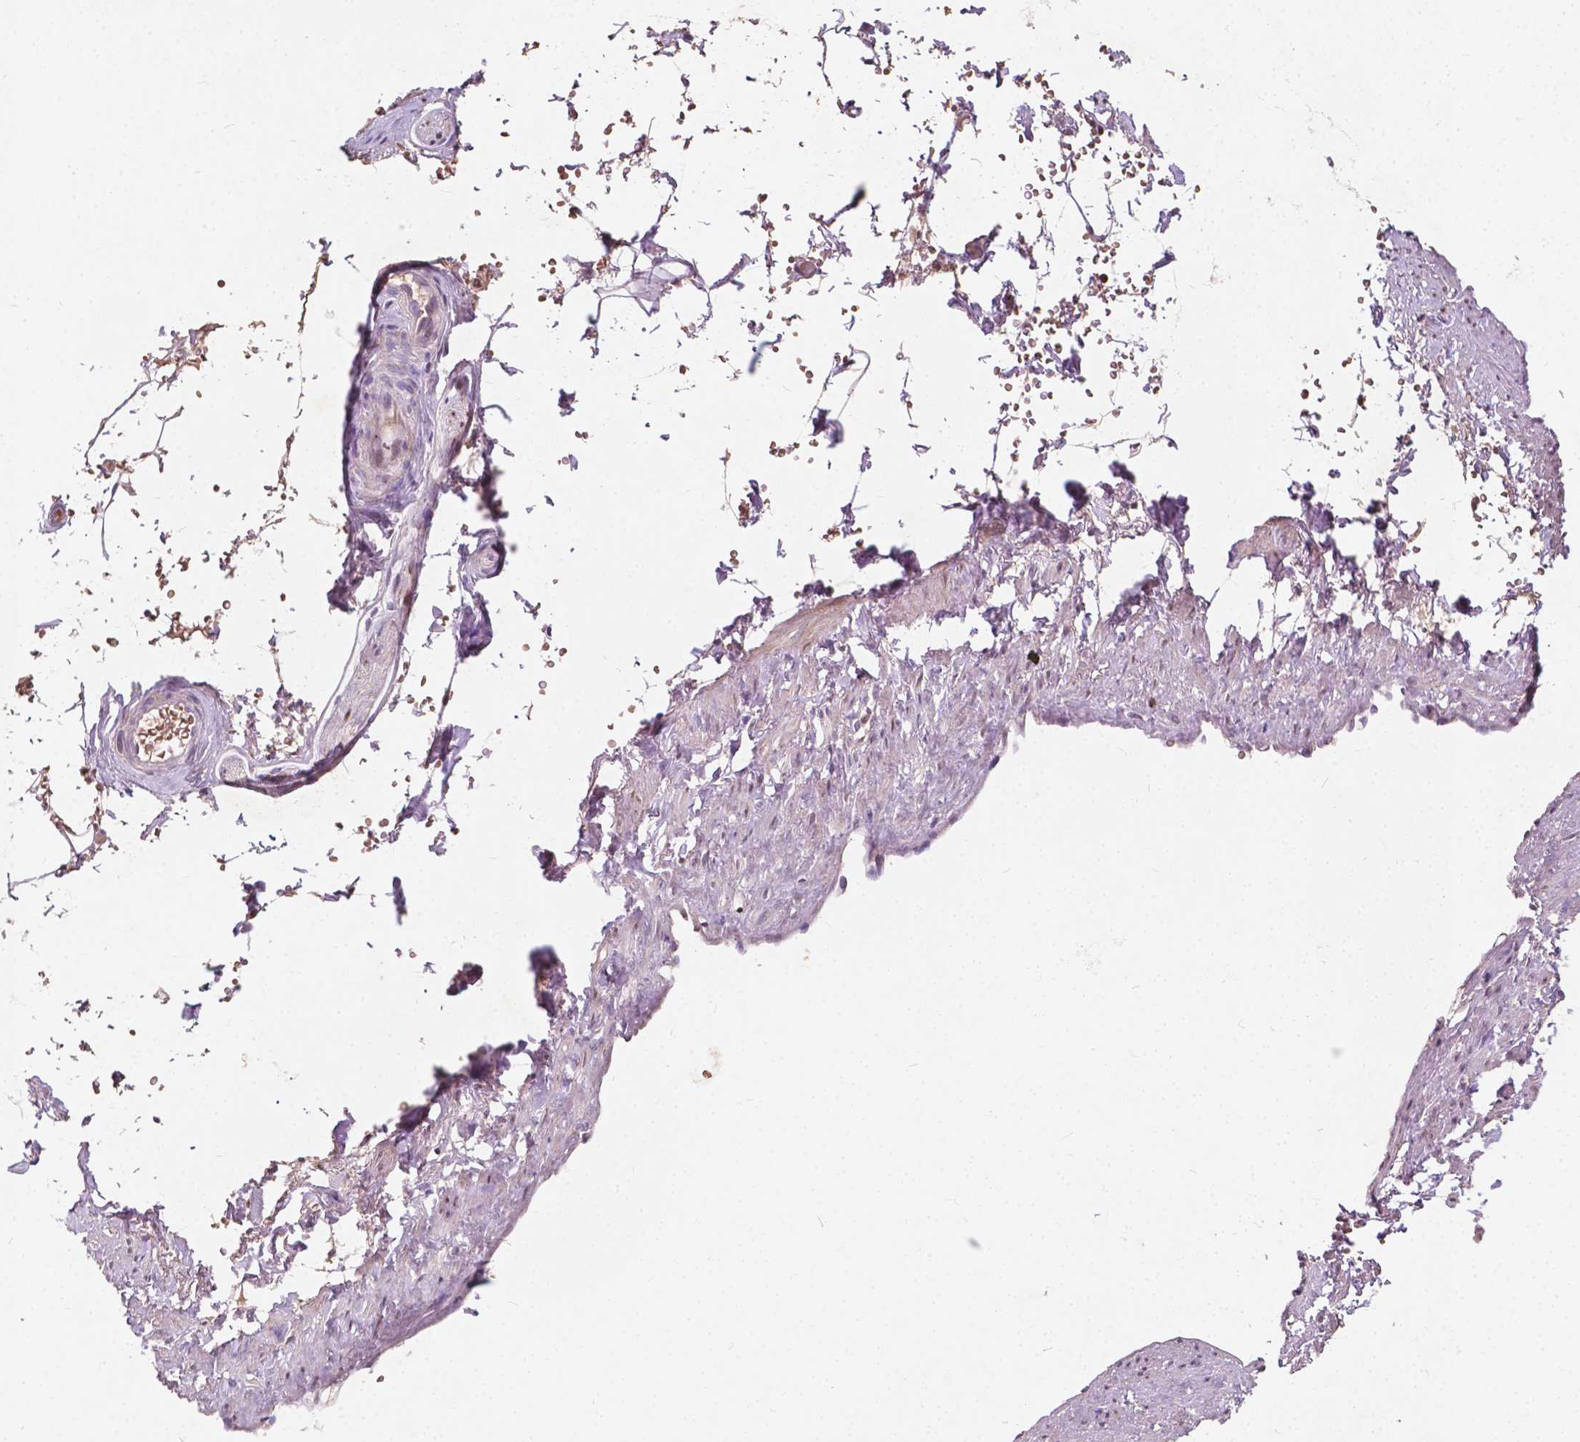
{"staining": {"intensity": "moderate", "quantity": ">75%", "location": "cytoplasmic/membranous,nuclear"}, "tissue": "adipose tissue", "cell_type": "Adipocytes", "image_type": "normal", "snomed": [{"axis": "morphology", "description": "Normal tissue, NOS"}, {"axis": "topography", "description": "Prostate"}, {"axis": "topography", "description": "Peripheral nerve tissue"}], "caption": "Human adipose tissue stained with a brown dye demonstrates moderate cytoplasmic/membranous,nuclear positive expression in about >75% of adipocytes.", "gene": "DUSP16", "patient": {"sex": "male", "age": 55}}